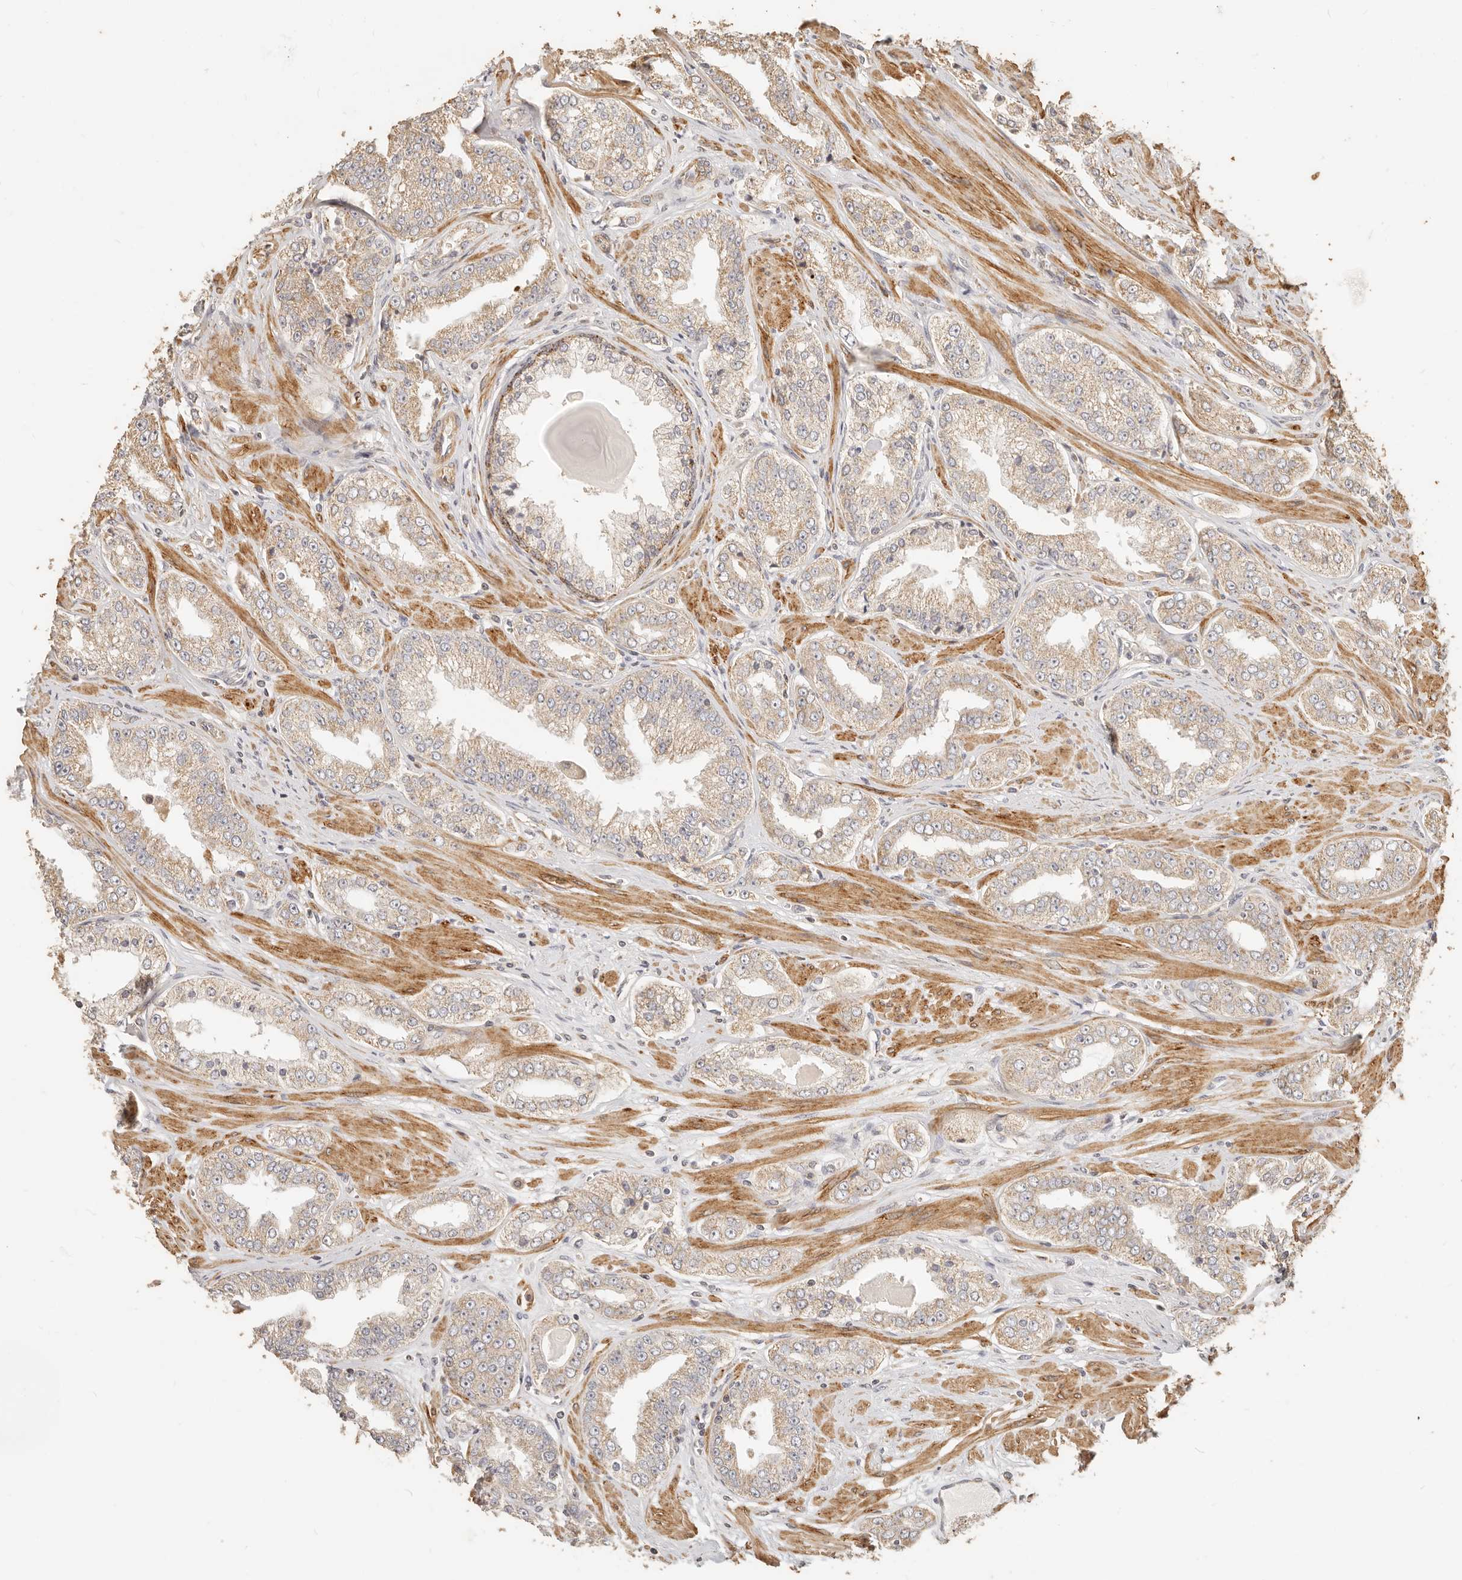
{"staining": {"intensity": "weak", "quantity": "25%-75%", "location": "cytoplasmic/membranous"}, "tissue": "prostate cancer", "cell_type": "Tumor cells", "image_type": "cancer", "snomed": [{"axis": "morphology", "description": "Adenocarcinoma, High grade"}, {"axis": "topography", "description": "Prostate"}], "caption": "Immunohistochemical staining of adenocarcinoma (high-grade) (prostate) reveals low levels of weak cytoplasmic/membranous protein expression in about 25%-75% of tumor cells.", "gene": "PTPN22", "patient": {"sex": "male", "age": 71}}